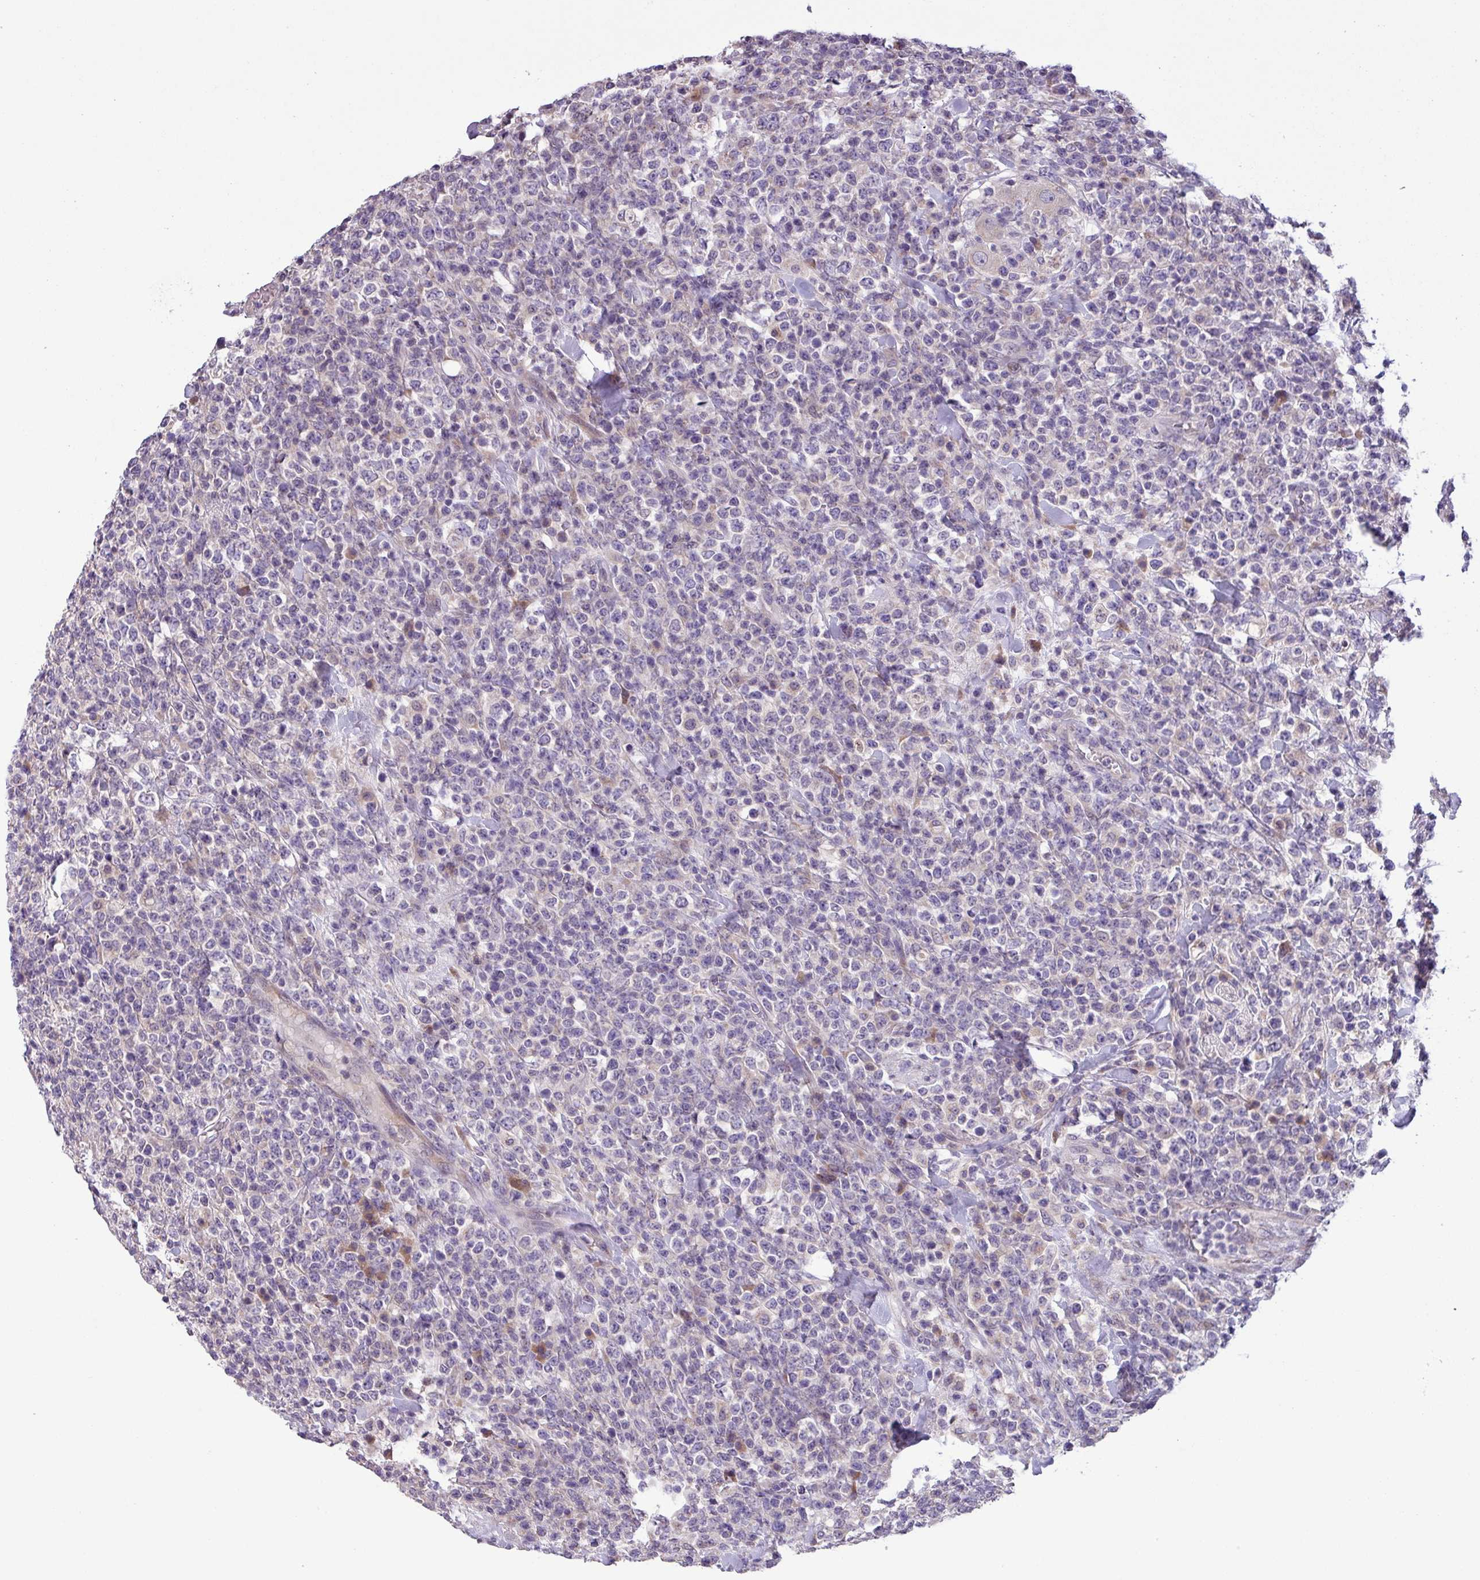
{"staining": {"intensity": "negative", "quantity": "none", "location": "none"}, "tissue": "lymphoma", "cell_type": "Tumor cells", "image_type": "cancer", "snomed": [{"axis": "morphology", "description": "Malignant lymphoma, non-Hodgkin's type, High grade"}, {"axis": "topography", "description": "Colon"}], "caption": "Immunohistochemical staining of lymphoma reveals no significant staining in tumor cells.", "gene": "C20orf27", "patient": {"sex": "female", "age": 53}}